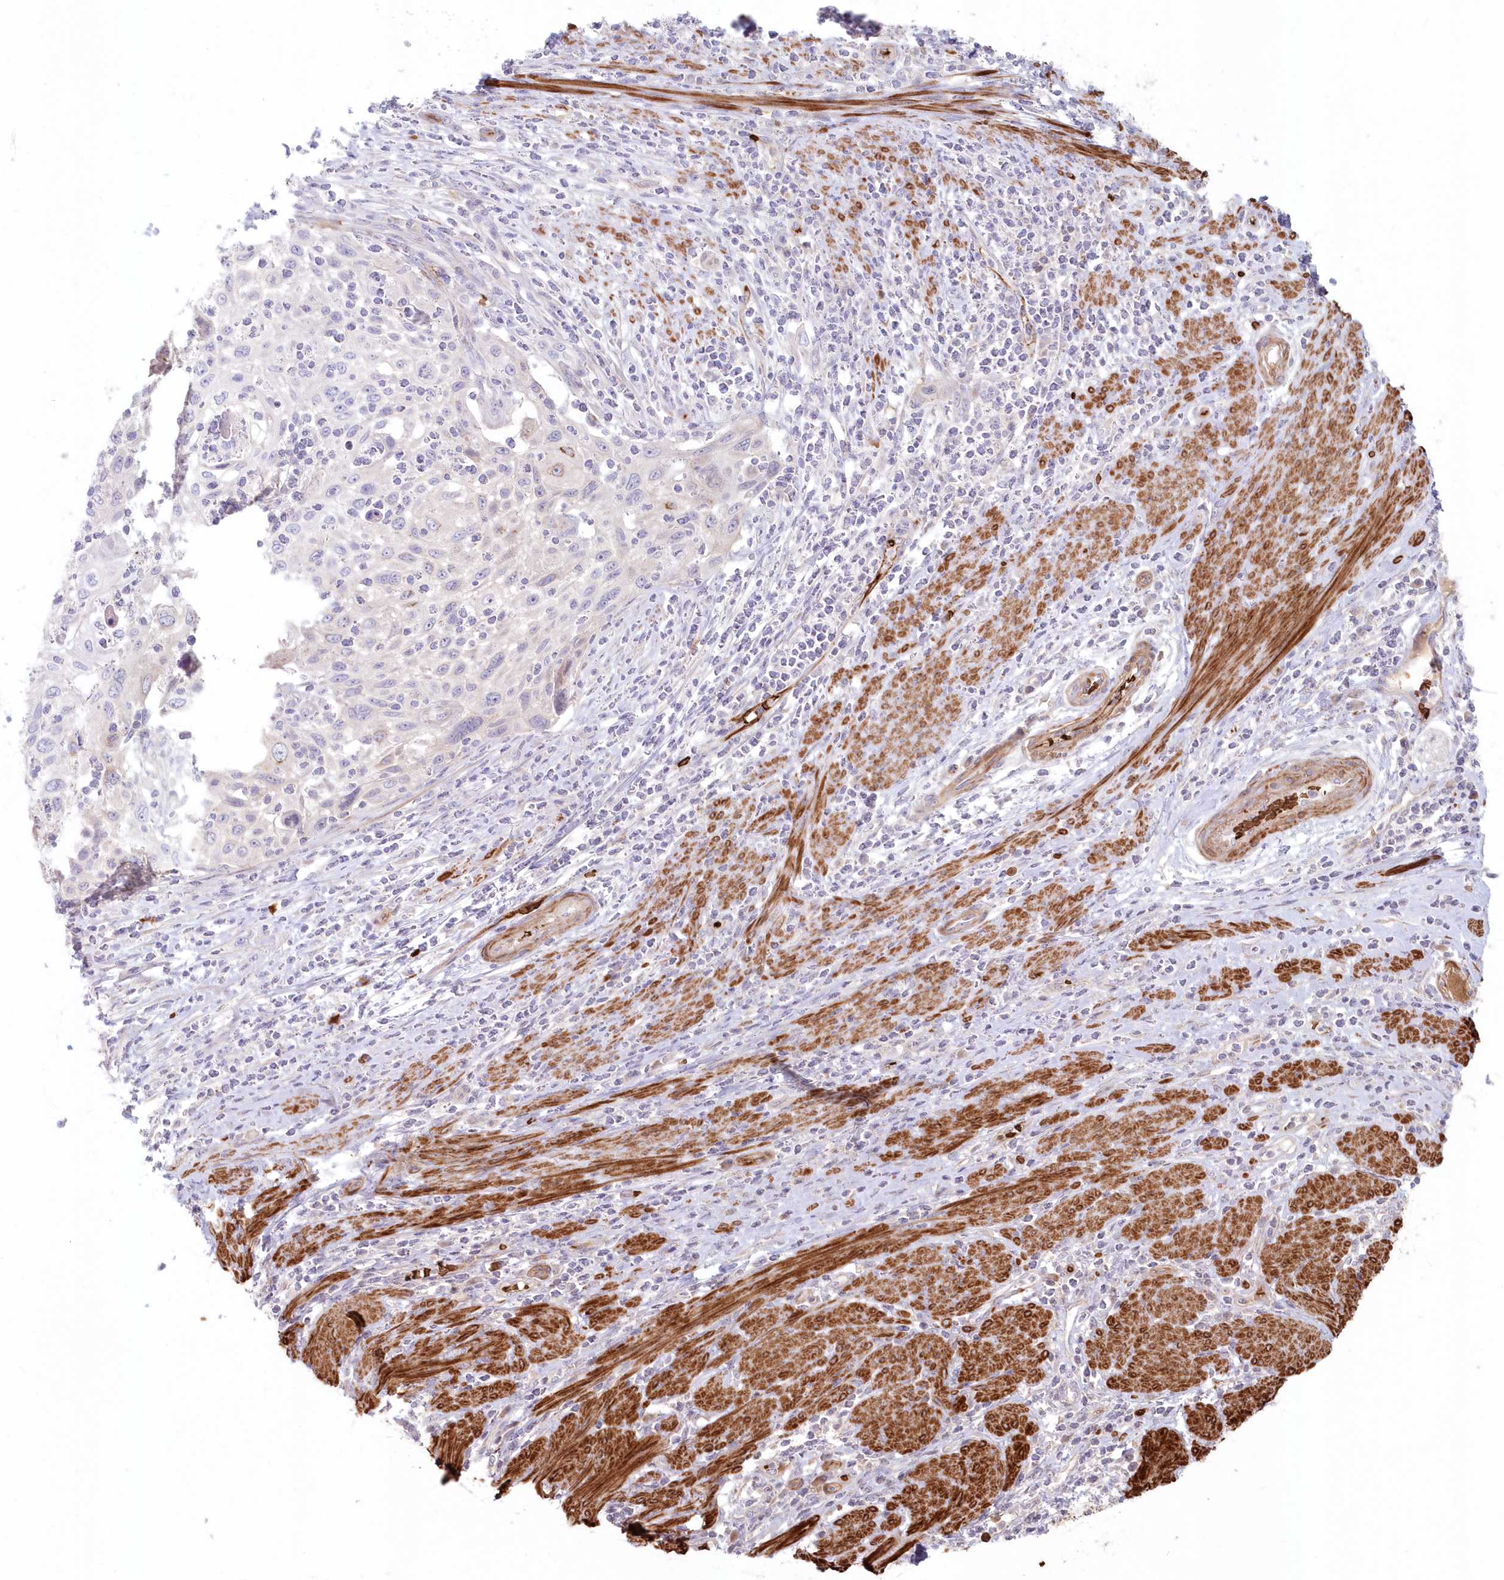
{"staining": {"intensity": "negative", "quantity": "none", "location": "none"}, "tissue": "cervical cancer", "cell_type": "Tumor cells", "image_type": "cancer", "snomed": [{"axis": "morphology", "description": "Squamous cell carcinoma, NOS"}, {"axis": "topography", "description": "Cervix"}], "caption": "Protein analysis of squamous cell carcinoma (cervical) exhibits no significant positivity in tumor cells.", "gene": "SERINC1", "patient": {"sex": "female", "age": 70}}